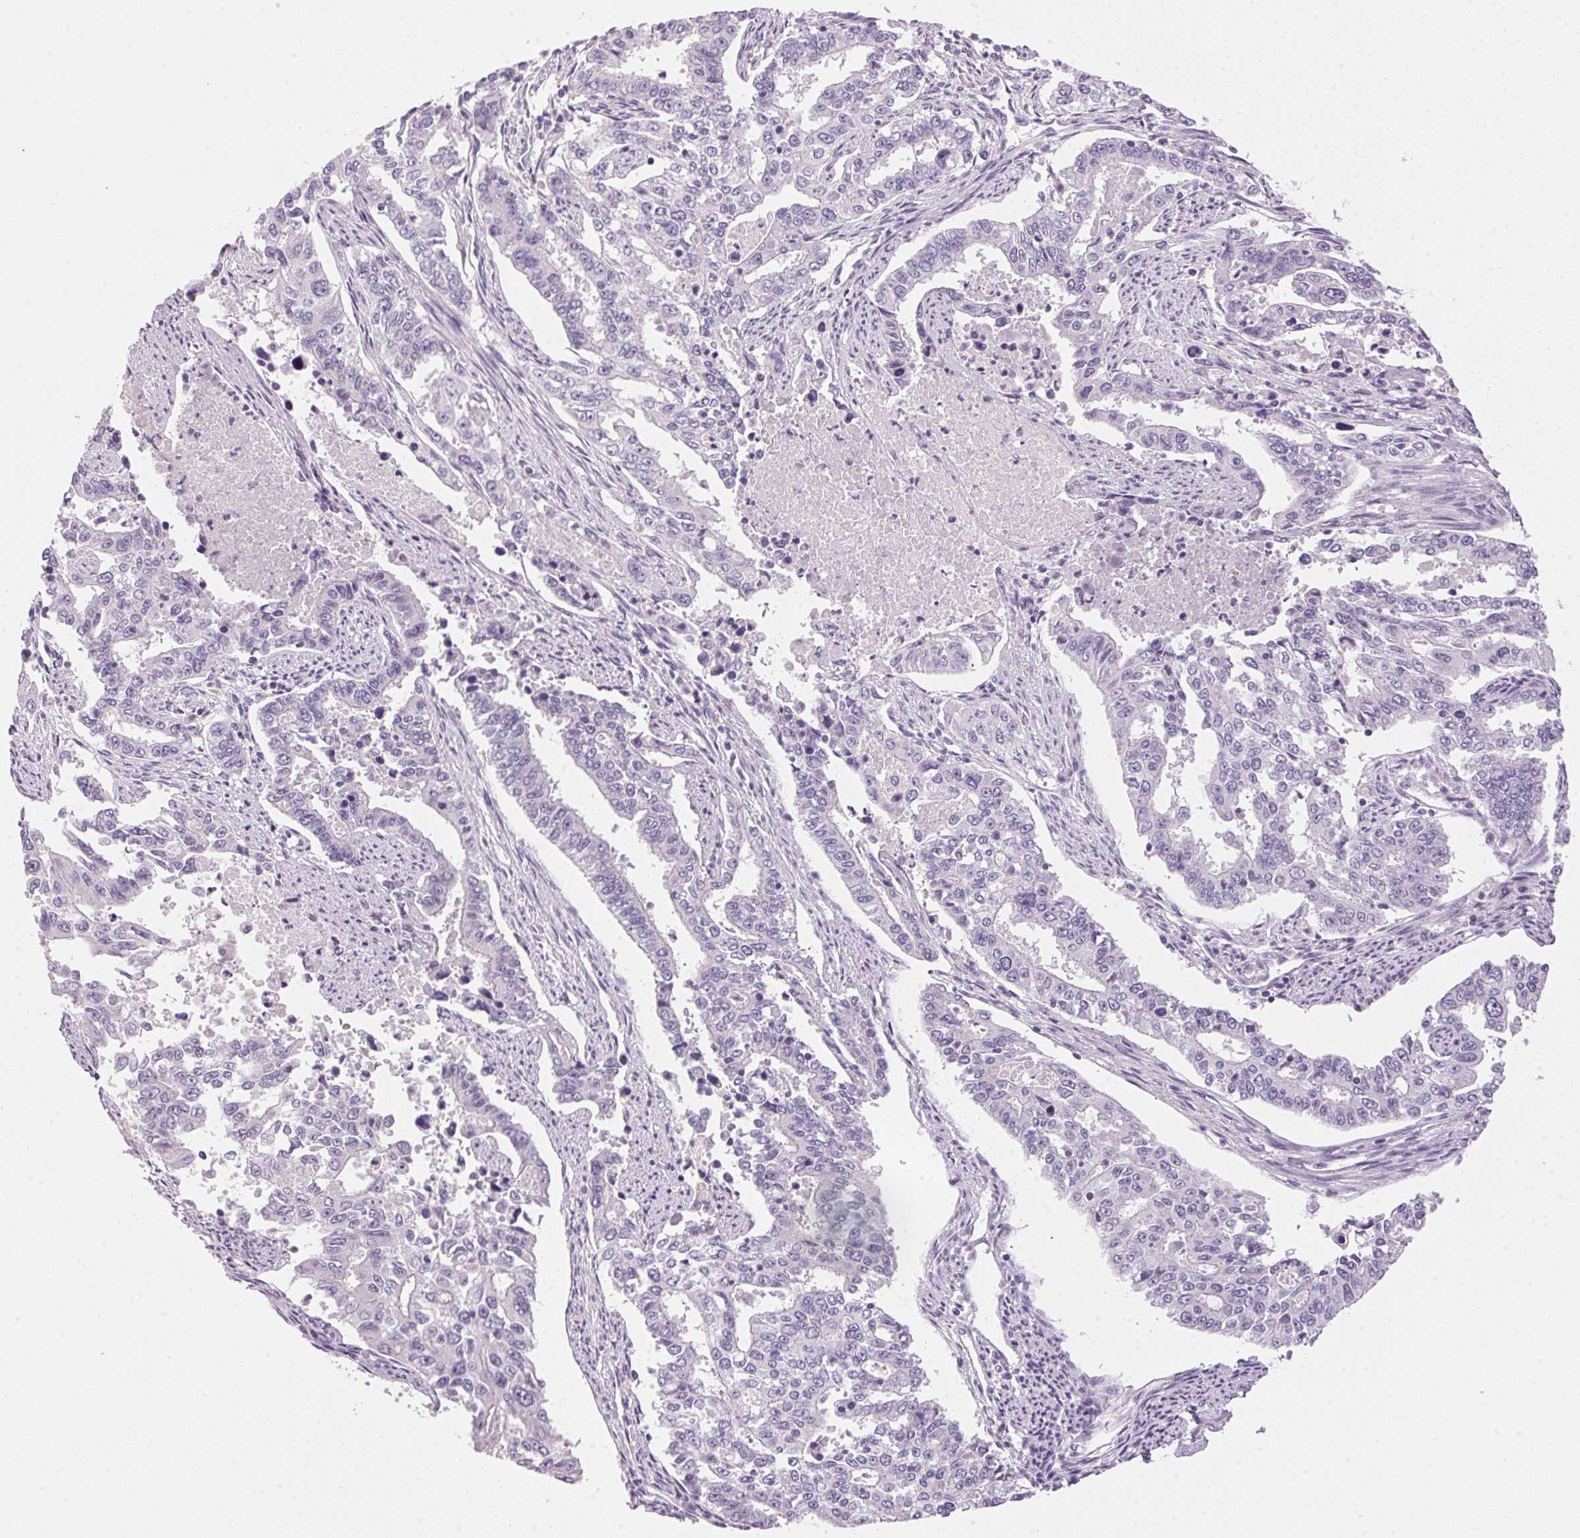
{"staining": {"intensity": "negative", "quantity": "none", "location": "none"}, "tissue": "endometrial cancer", "cell_type": "Tumor cells", "image_type": "cancer", "snomed": [{"axis": "morphology", "description": "Adenocarcinoma, NOS"}, {"axis": "topography", "description": "Uterus"}], "caption": "Immunohistochemistry of endometrial cancer (adenocarcinoma) demonstrates no positivity in tumor cells.", "gene": "HSD17B2", "patient": {"sex": "female", "age": 59}}